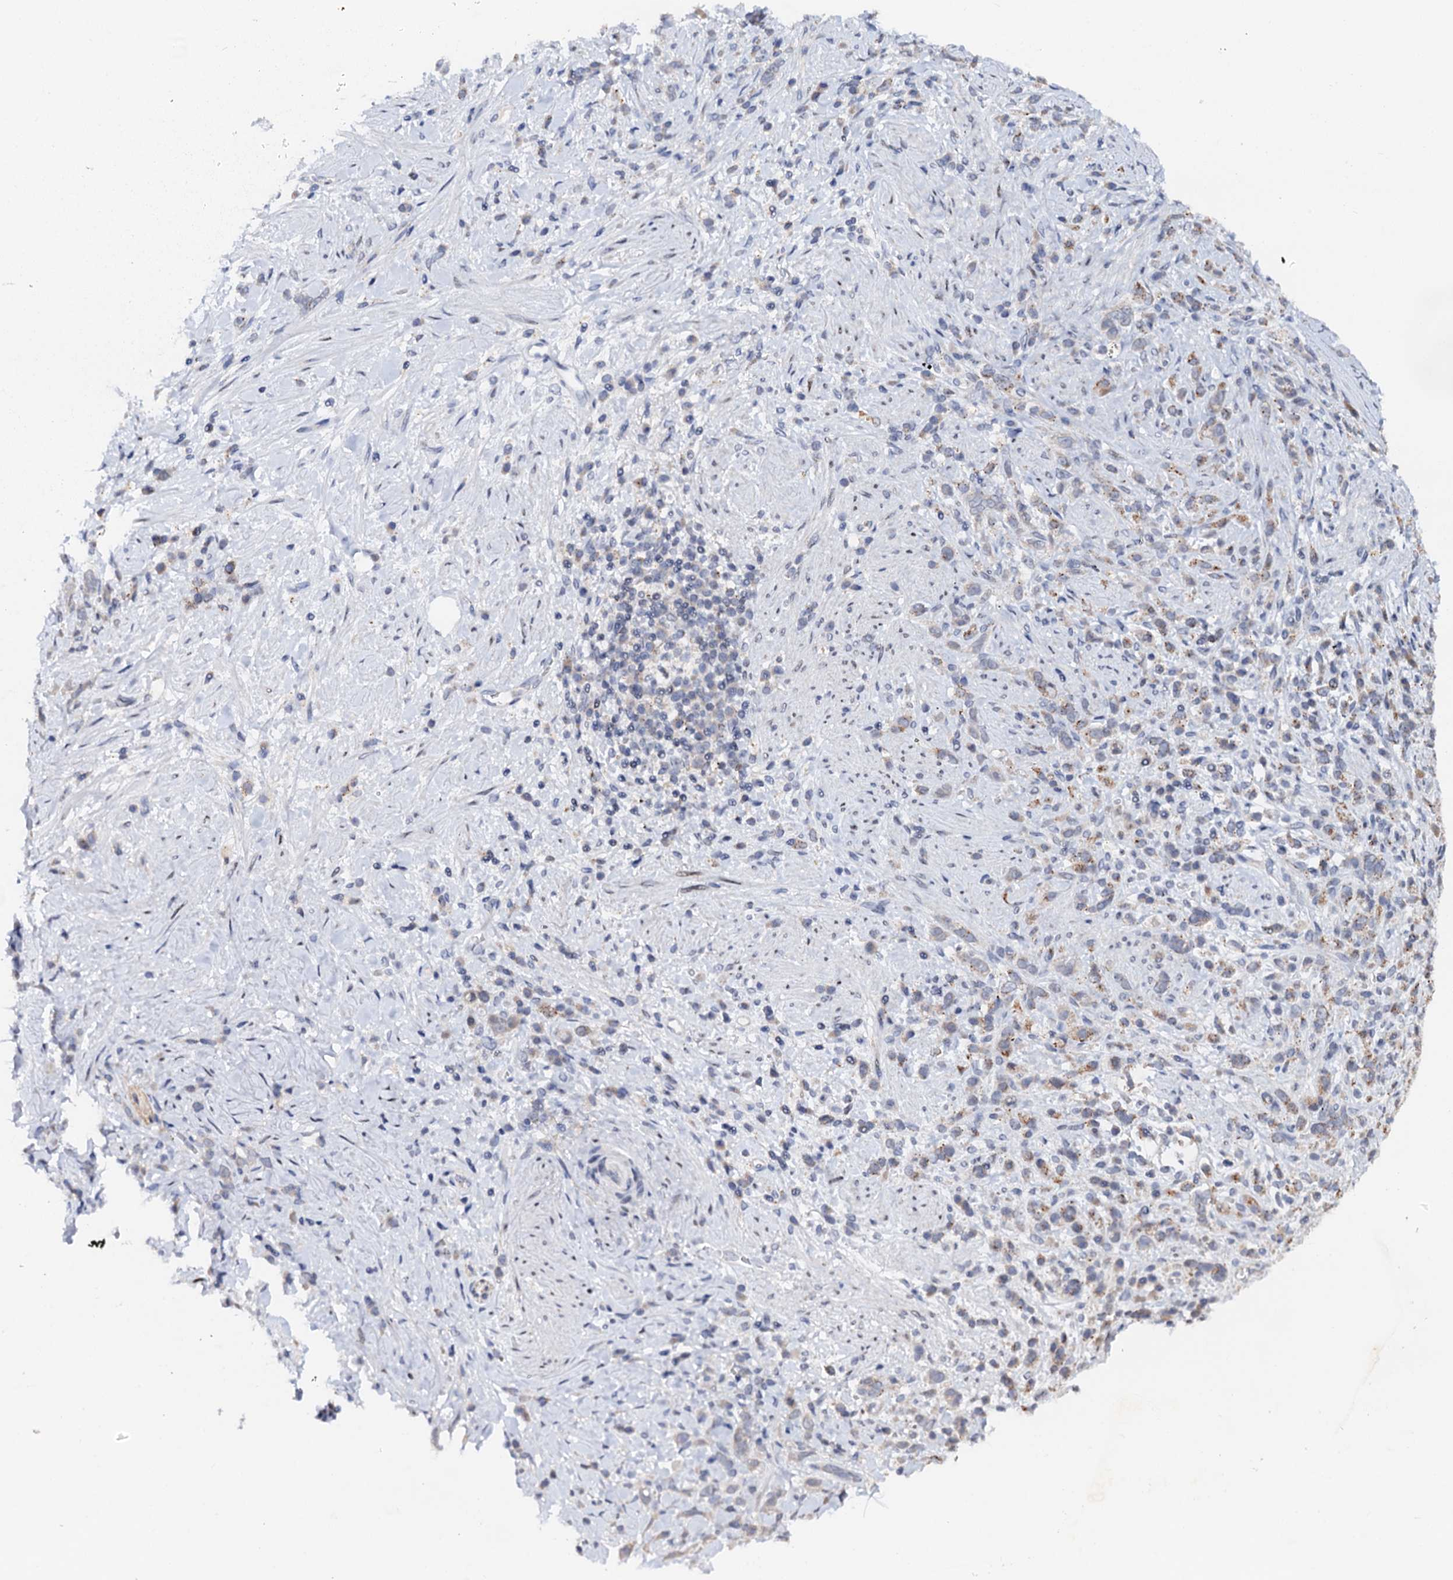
{"staining": {"intensity": "weak", "quantity": "<25%", "location": "cytoplasmic/membranous"}, "tissue": "stomach cancer", "cell_type": "Tumor cells", "image_type": "cancer", "snomed": [{"axis": "morphology", "description": "Adenocarcinoma, NOS"}, {"axis": "topography", "description": "Stomach"}], "caption": "Human adenocarcinoma (stomach) stained for a protein using immunohistochemistry (IHC) shows no expression in tumor cells.", "gene": "NALF1", "patient": {"sex": "female", "age": 60}}